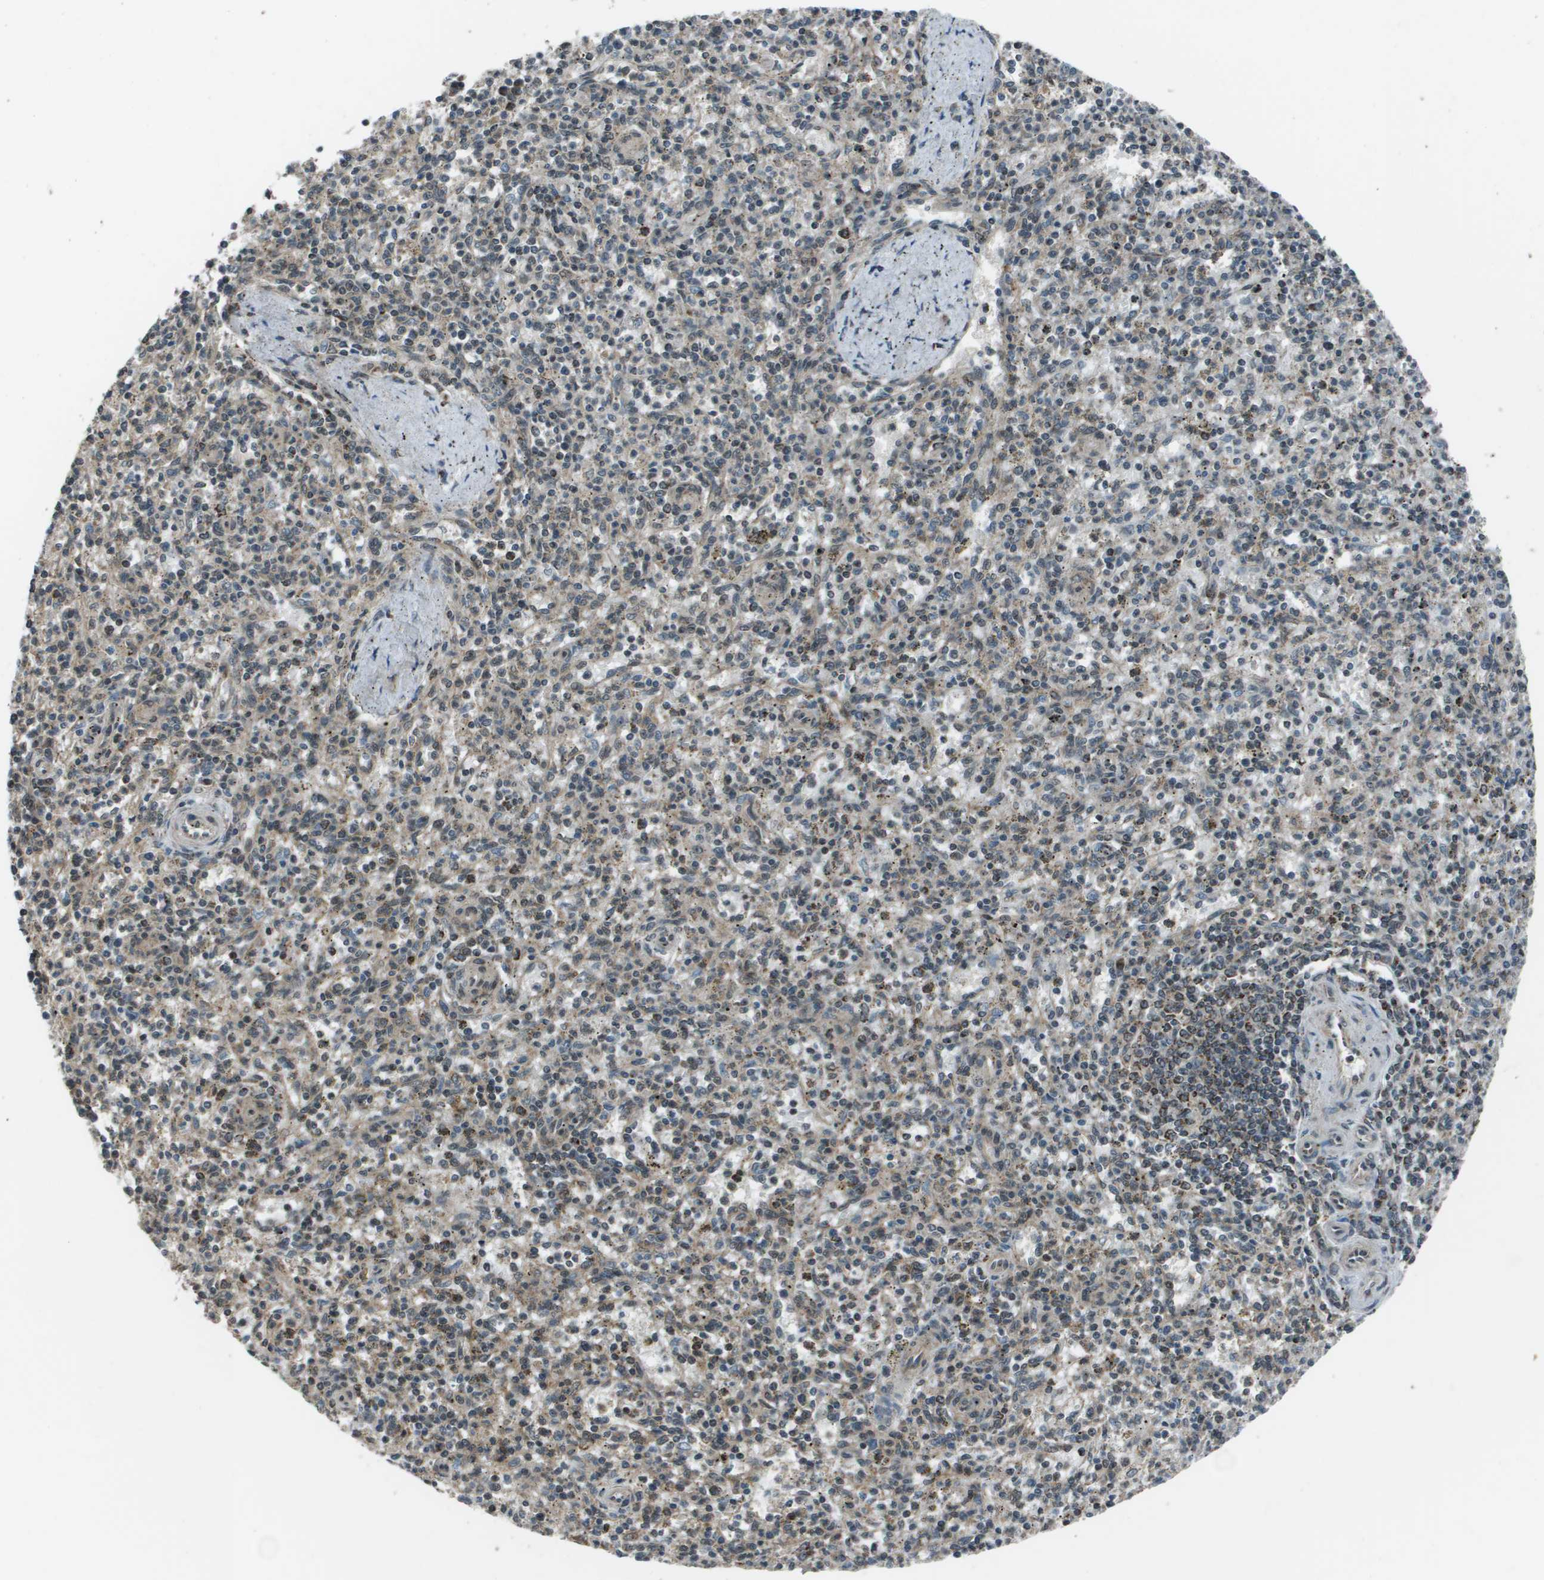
{"staining": {"intensity": "moderate", "quantity": "25%-75%", "location": "cytoplasmic/membranous"}, "tissue": "spleen", "cell_type": "Cells in red pulp", "image_type": "normal", "snomed": [{"axis": "morphology", "description": "Normal tissue, NOS"}, {"axis": "topography", "description": "Spleen"}], "caption": "An immunohistochemistry (IHC) image of unremarkable tissue is shown. Protein staining in brown shows moderate cytoplasmic/membranous positivity in spleen within cells in red pulp. (DAB IHC with brightfield microscopy, high magnification).", "gene": "PPFIA1", "patient": {"sex": "male", "age": 72}}